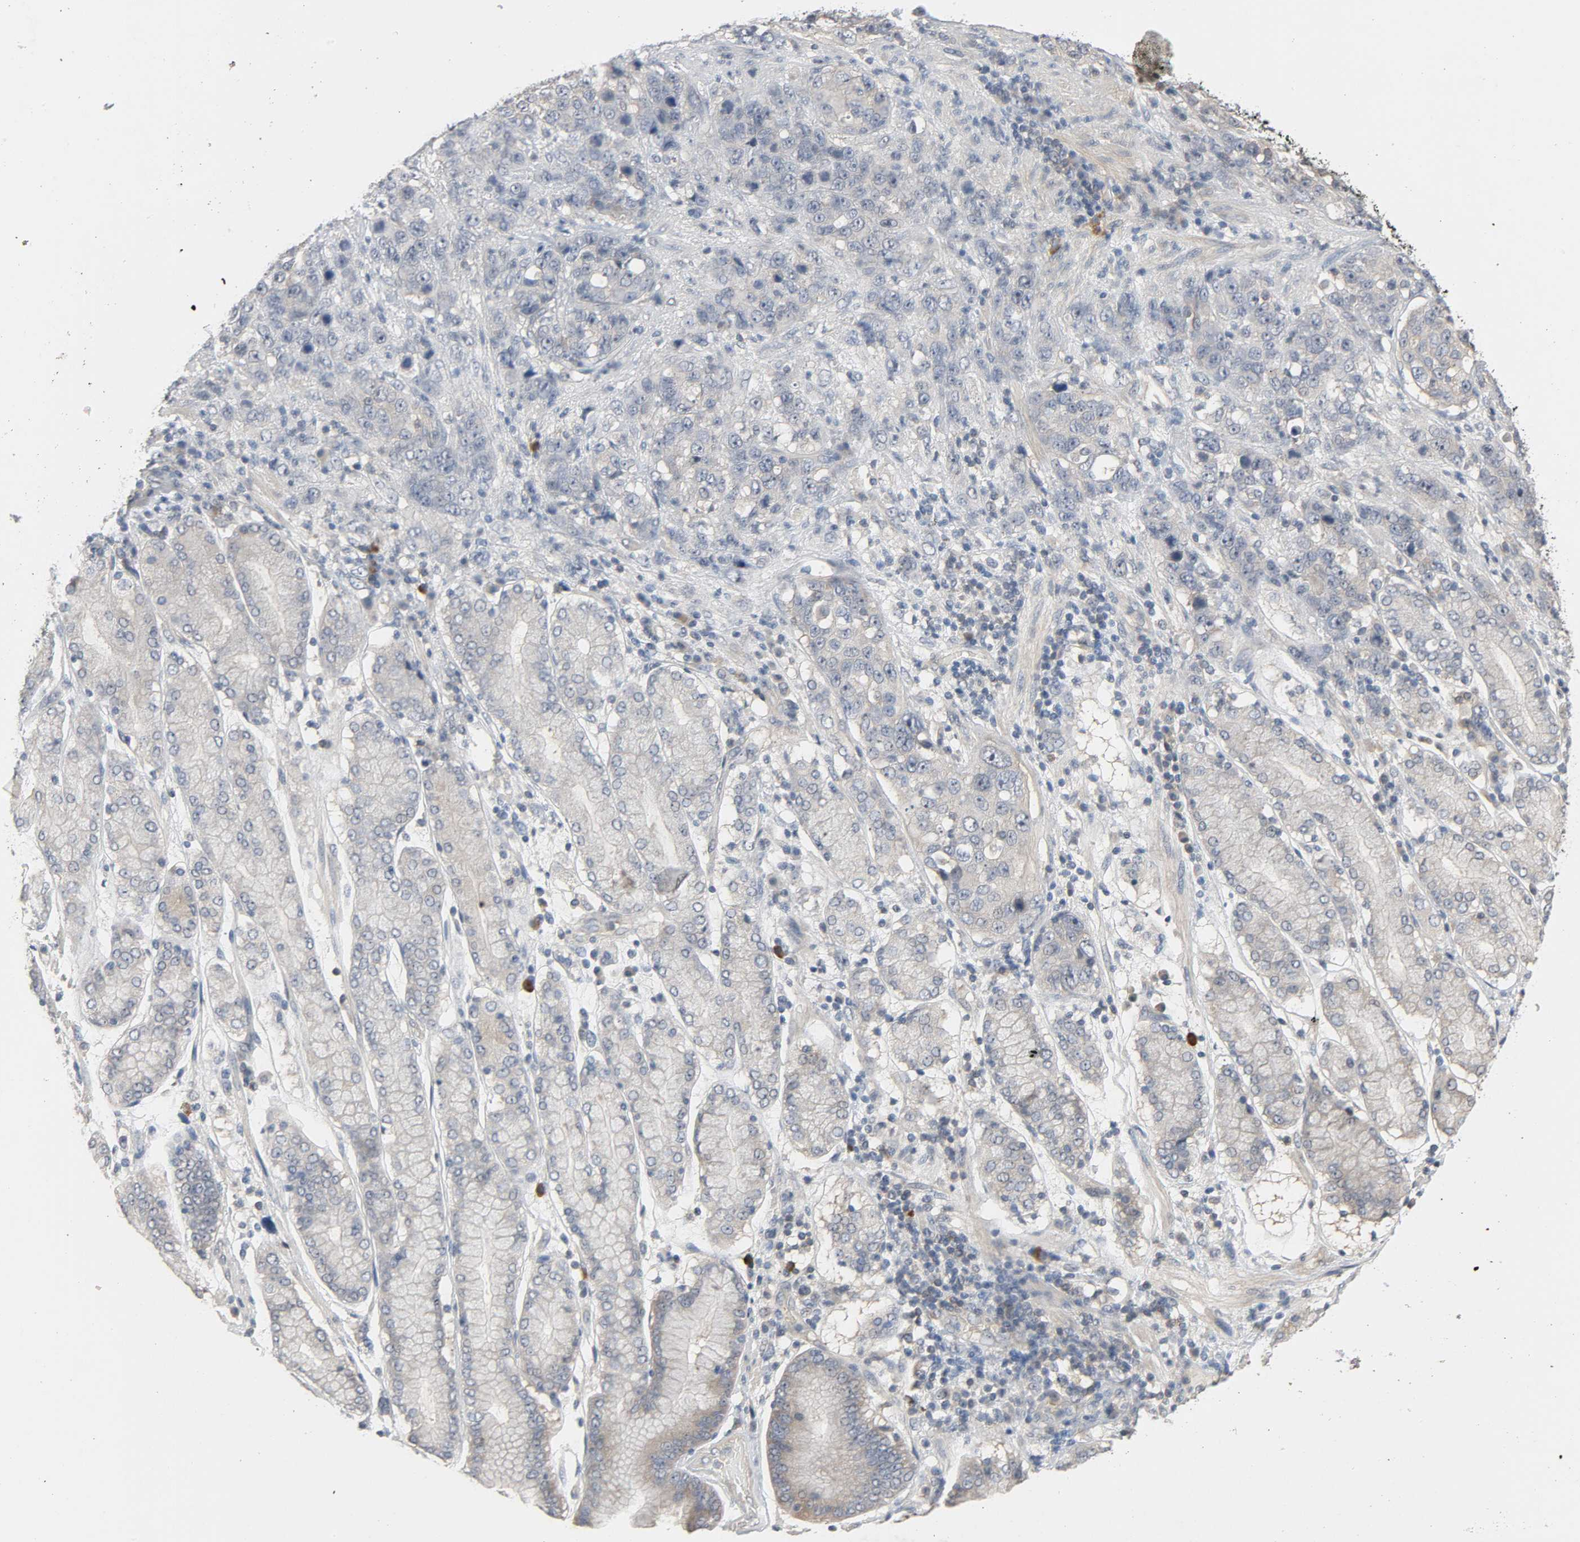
{"staining": {"intensity": "negative", "quantity": "none", "location": "none"}, "tissue": "stomach cancer", "cell_type": "Tumor cells", "image_type": "cancer", "snomed": [{"axis": "morphology", "description": "Normal tissue, NOS"}, {"axis": "morphology", "description": "Adenocarcinoma, NOS"}, {"axis": "topography", "description": "Stomach"}], "caption": "DAB (3,3'-diaminobenzidine) immunohistochemical staining of human stomach cancer displays no significant staining in tumor cells. (DAB immunohistochemistry (IHC), high magnification).", "gene": "CD4", "patient": {"sex": "male", "age": 48}}